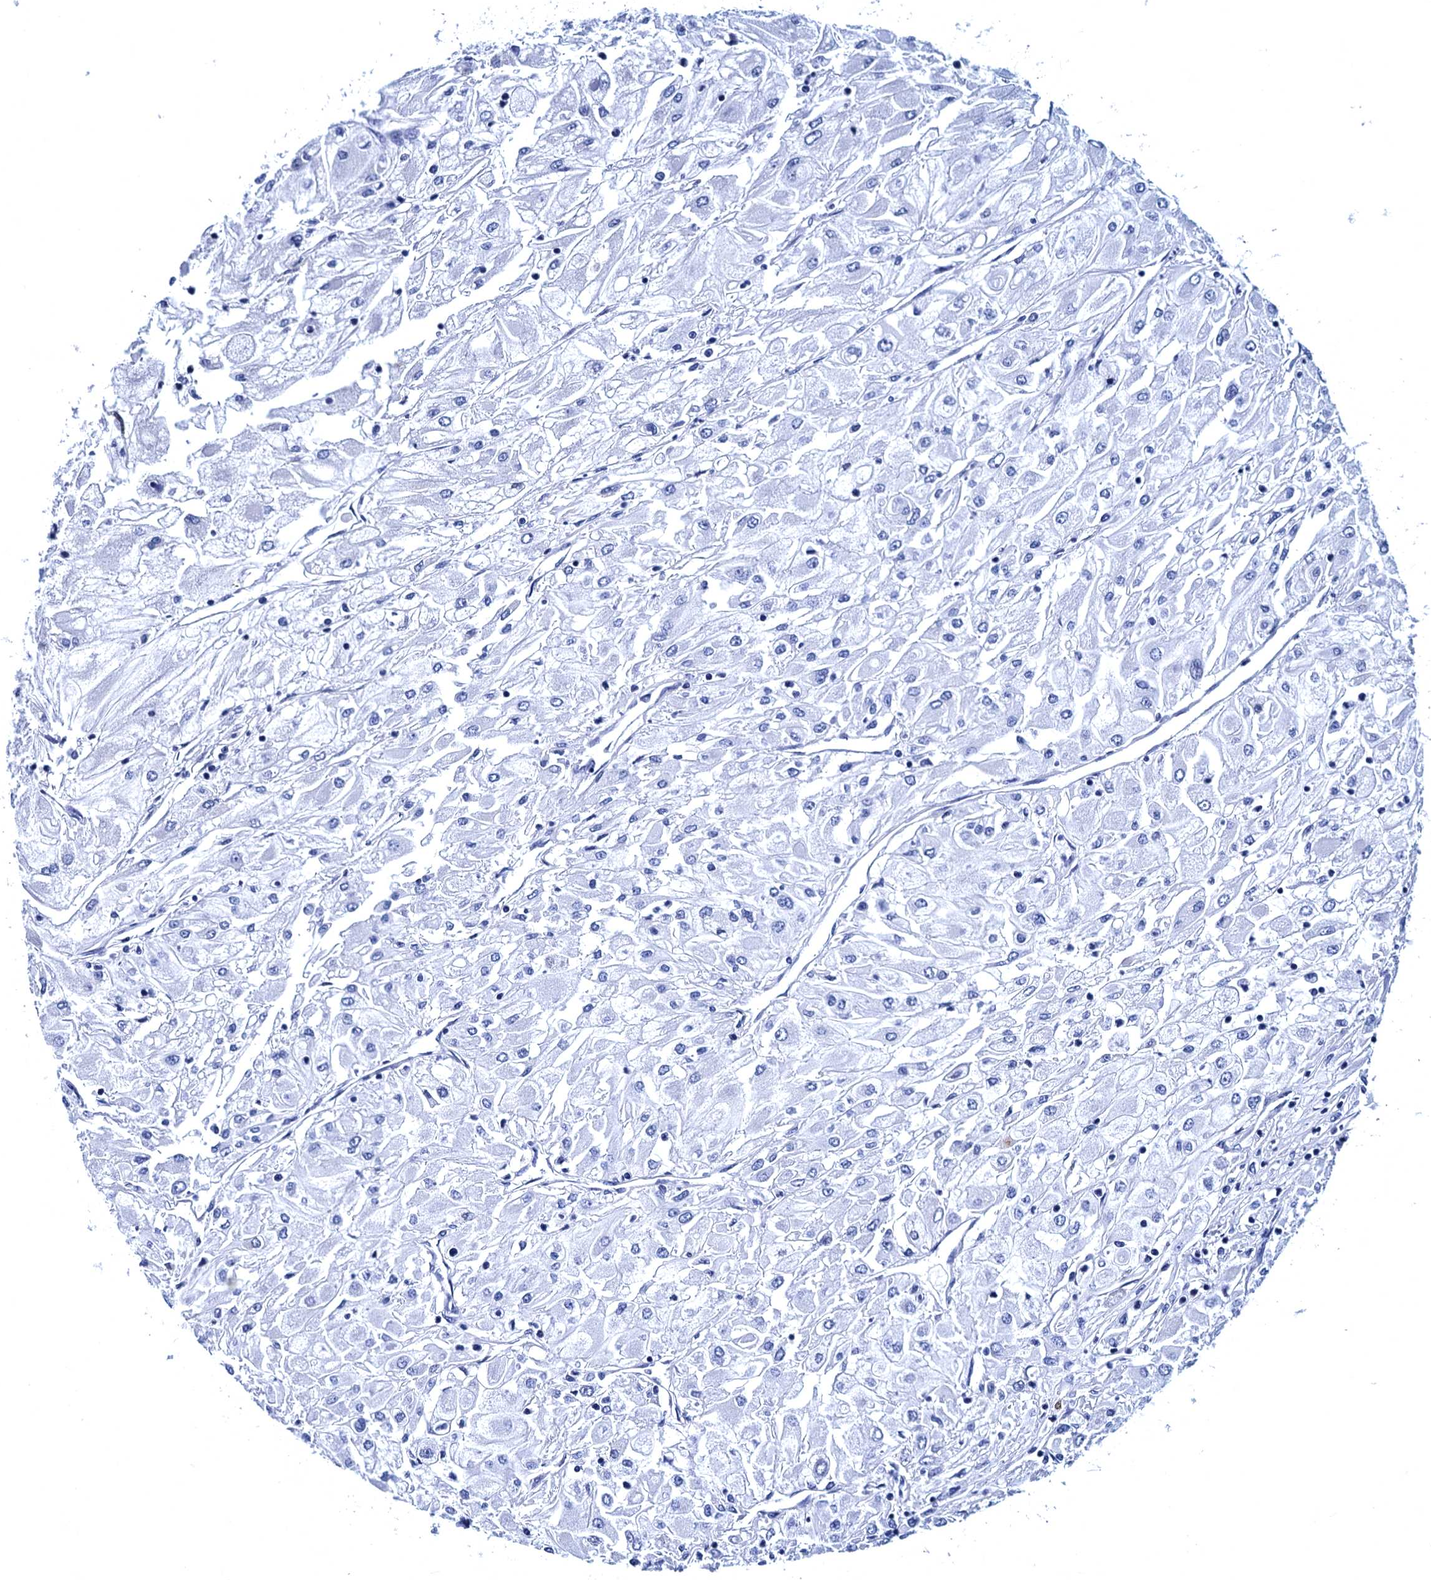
{"staining": {"intensity": "negative", "quantity": "none", "location": "none"}, "tissue": "renal cancer", "cell_type": "Tumor cells", "image_type": "cancer", "snomed": [{"axis": "morphology", "description": "Adenocarcinoma, NOS"}, {"axis": "topography", "description": "Kidney"}], "caption": "The photomicrograph displays no significant expression in tumor cells of renal adenocarcinoma.", "gene": "MYBPC3", "patient": {"sex": "male", "age": 80}}